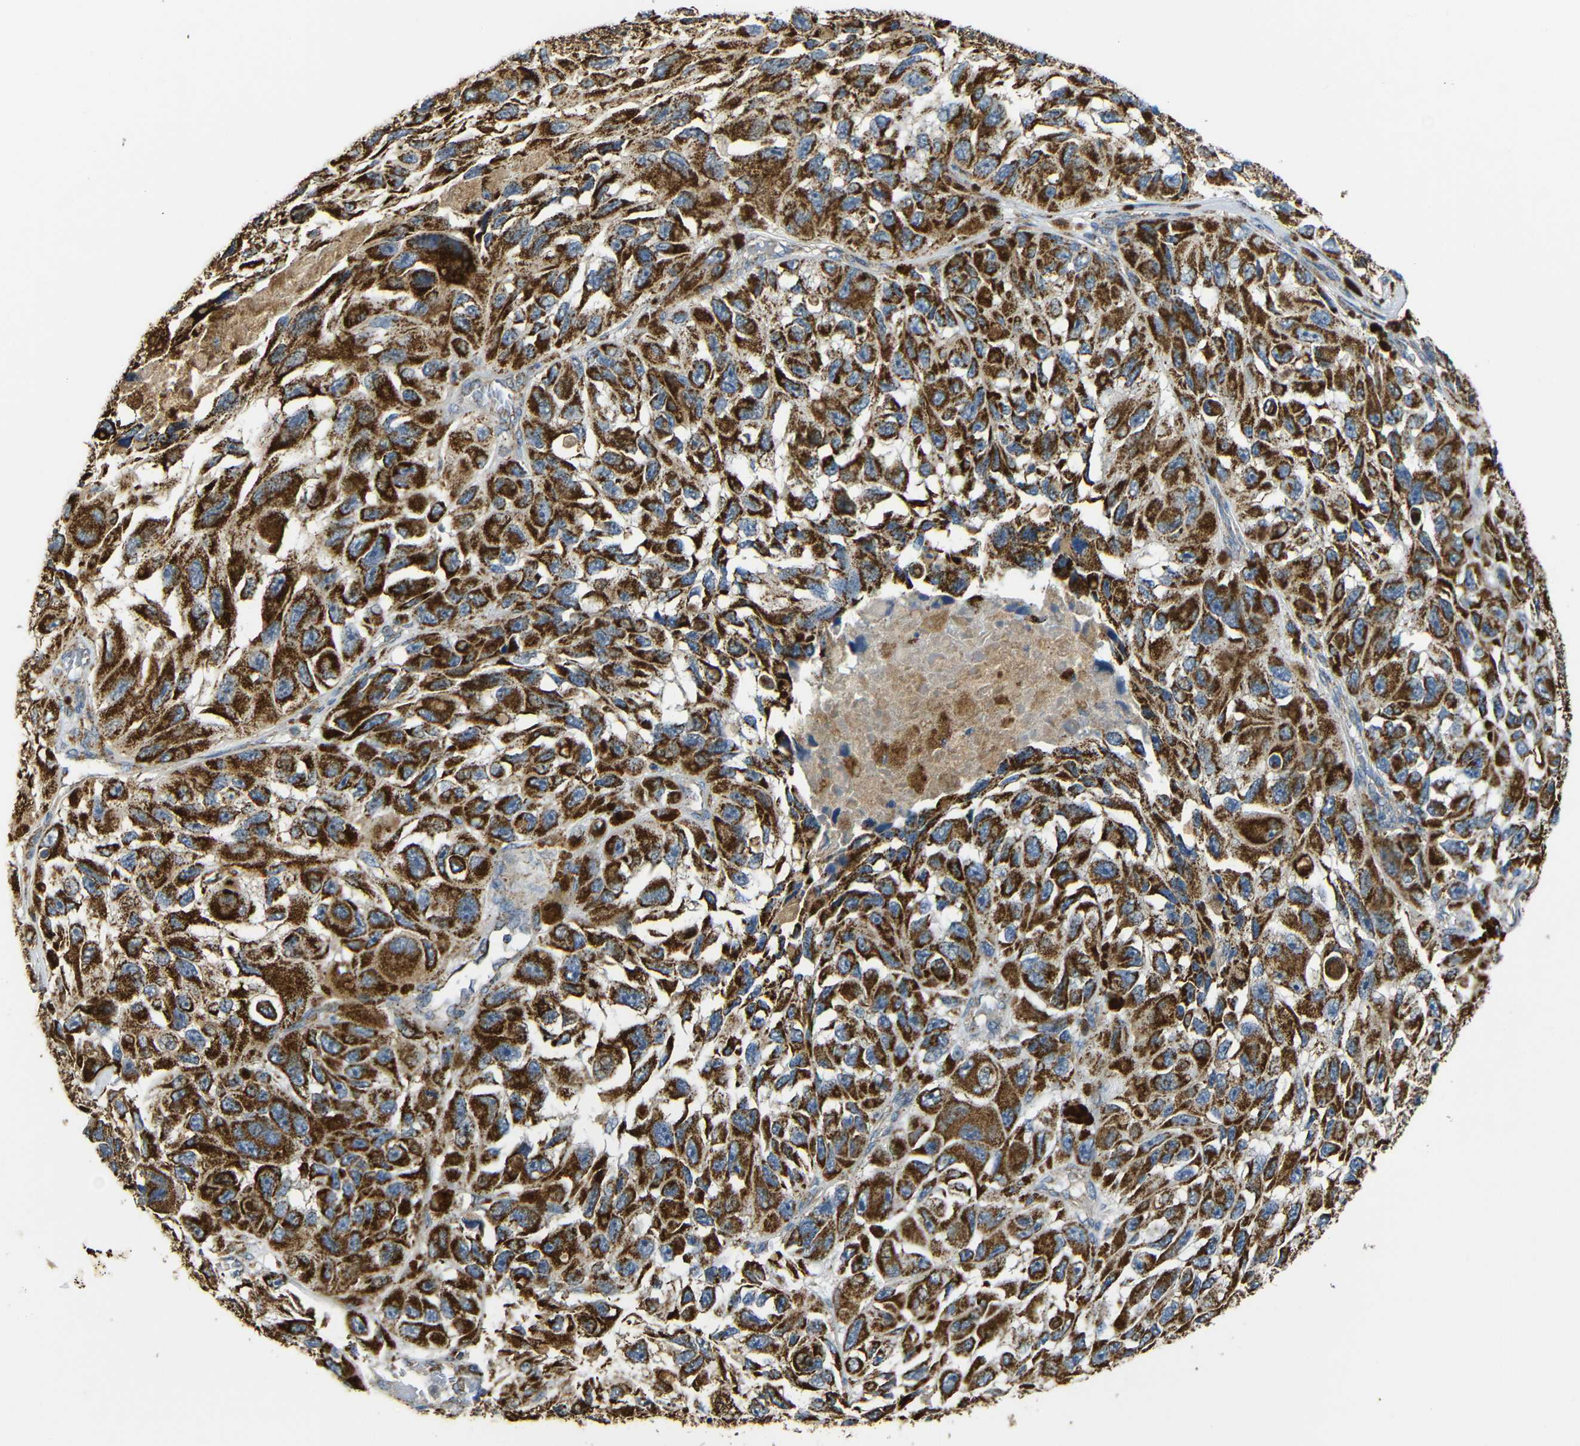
{"staining": {"intensity": "strong", "quantity": ">75%", "location": "cytoplasmic/membranous"}, "tissue": "melanoma", "cell_type": "Tumor cells", "image_type": "cancer", "snomed": [{"axis": "morphology", "description": "Malignant melanoma, NOS"}, {"axis": "topography", "description": "Skin"}], "caption": "Brown immunohistochemical staining in melanoma demonstrates strong cytoplasmic/membranous expression in approximately >75% of tumor cells.", "gene": "NR3C2", "patient": {"sex": "female", "age": 73}}